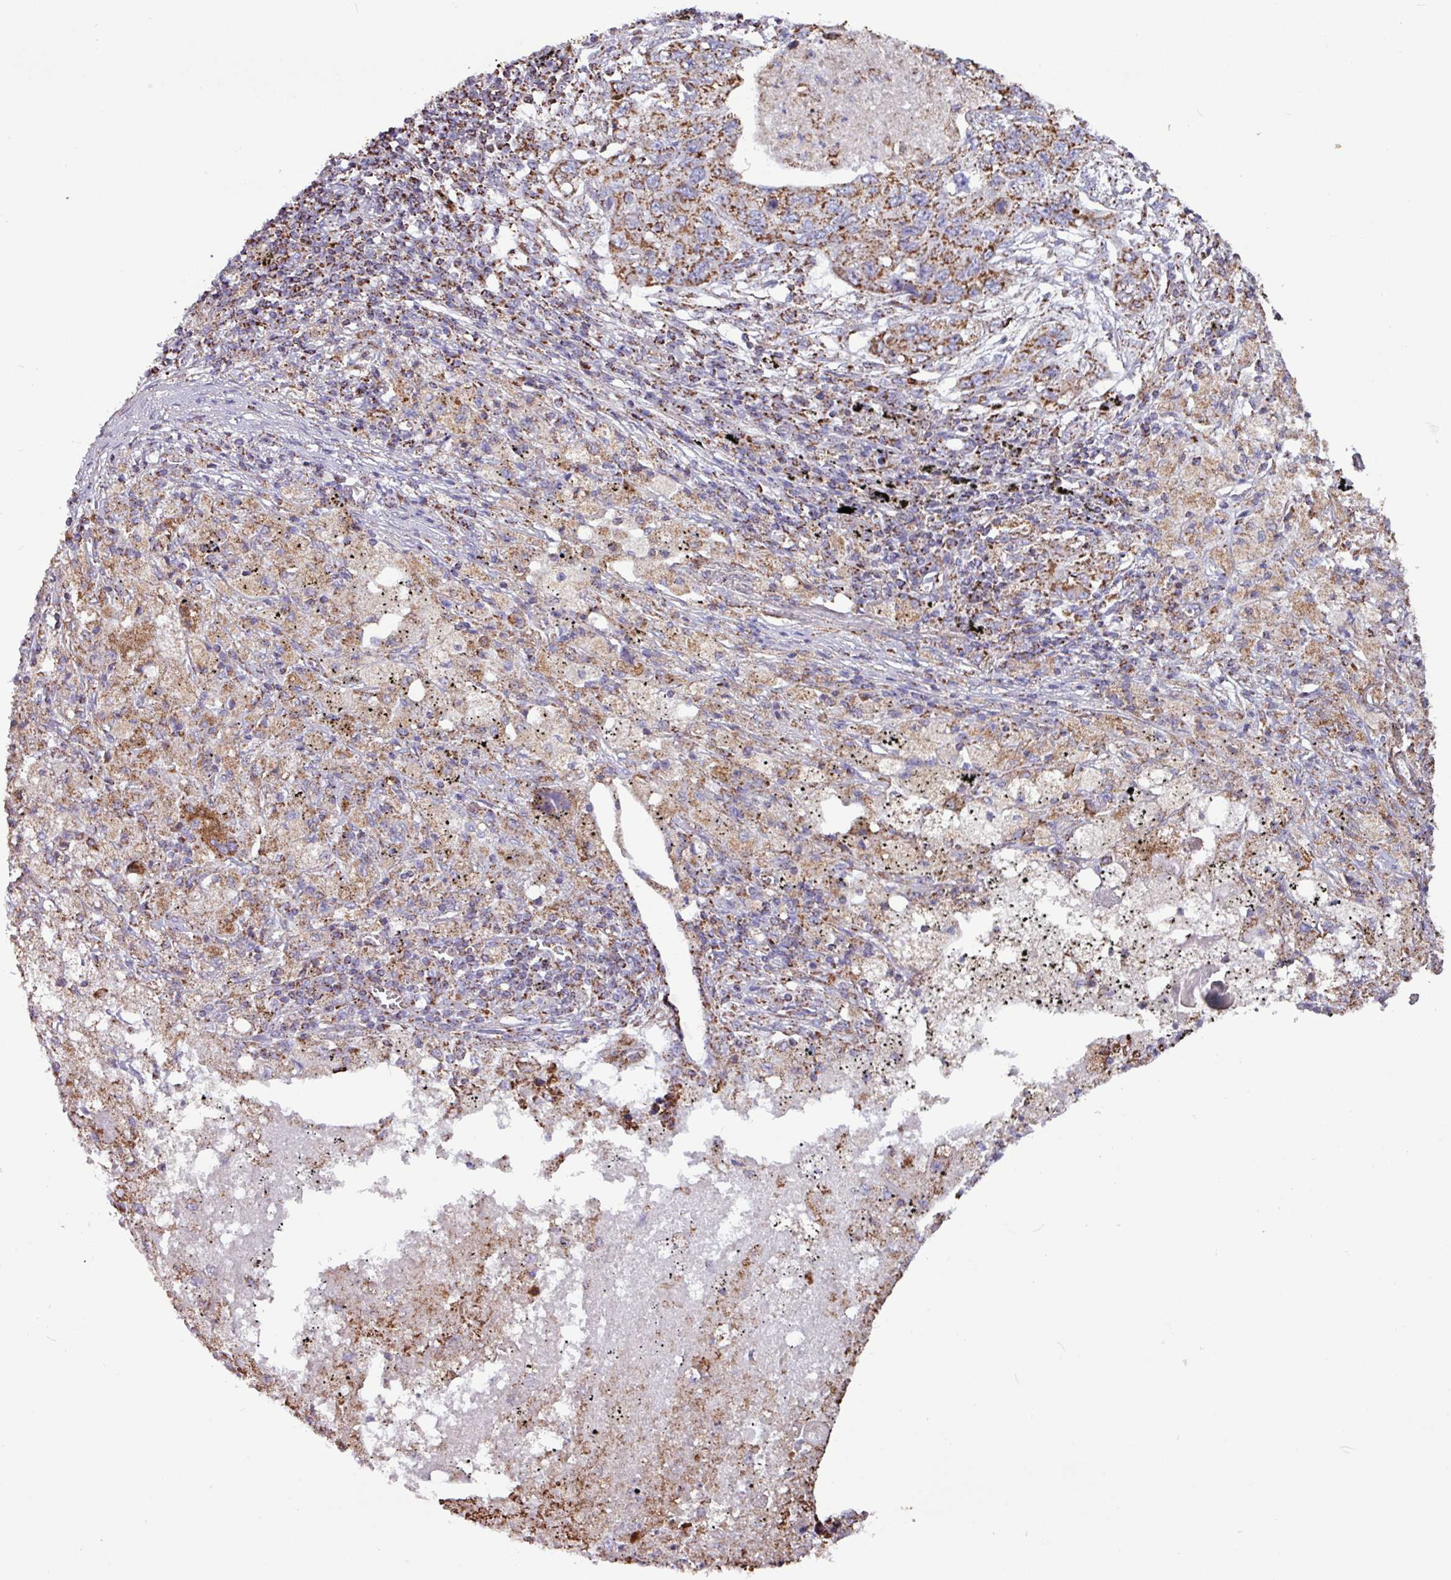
{"staining": {"intensity": "moderate", "quantity": ">75%", "location": "cytoplasmic/membranous"}, "tissue": "lung cancer", "cell_type": "Tumor cells", "image_type": "cancer", "snomed": [{"axis": "morphology", "description": "Squamous cell carcinoma, NOS"}, {"axis": "topography", "description": "Lung"}], "caption": "Protein staining of squamous cell carcinoma (lung) tissue exhibits moderate cytoplasmic/membranous staining in about >75% of tumor cells. (Stains: DAB in brown, nuclei in blue, Microscopy: brightfield microscopy at high magnification).", "gene": "RTL3", "patient": {"sex": "female", "age": 63}}